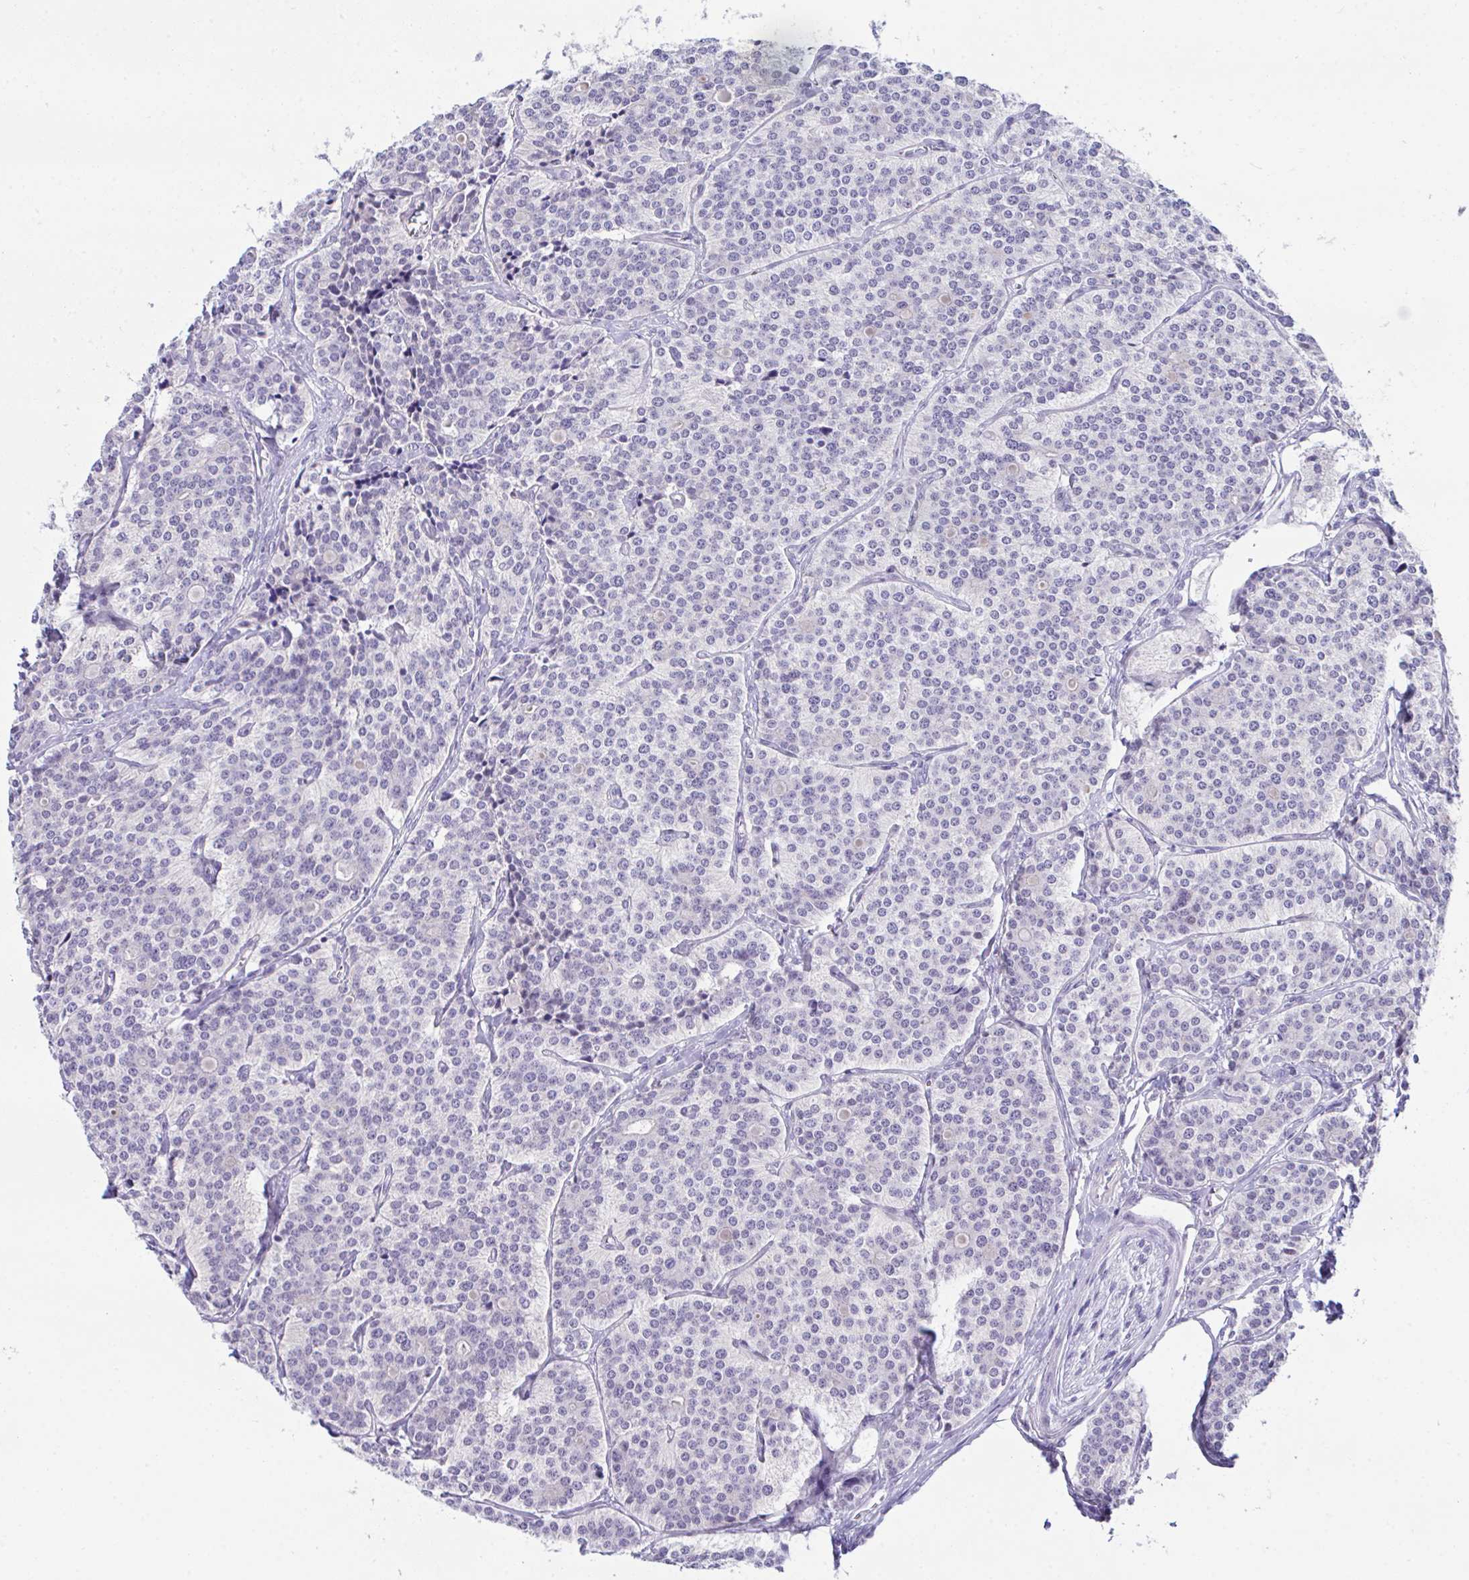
{"staining": {"intensity": "negative", "quantity": "none", "location": "none"}, "tissue": "carcinoid", "cell_type": "Tumor cells", "image_type": "cancer", "snomed": [{"axis": "morphology", "description": "Carcinoid, malignant, NOS"}, {"axis": "topography", "description": "Small intestine"}], "caption": "The photomicrograph shows no staining of tumor cells in carcinoid.", "gene": "ATP6V0D2", "patient": {"sex": "male", "age": 63}}